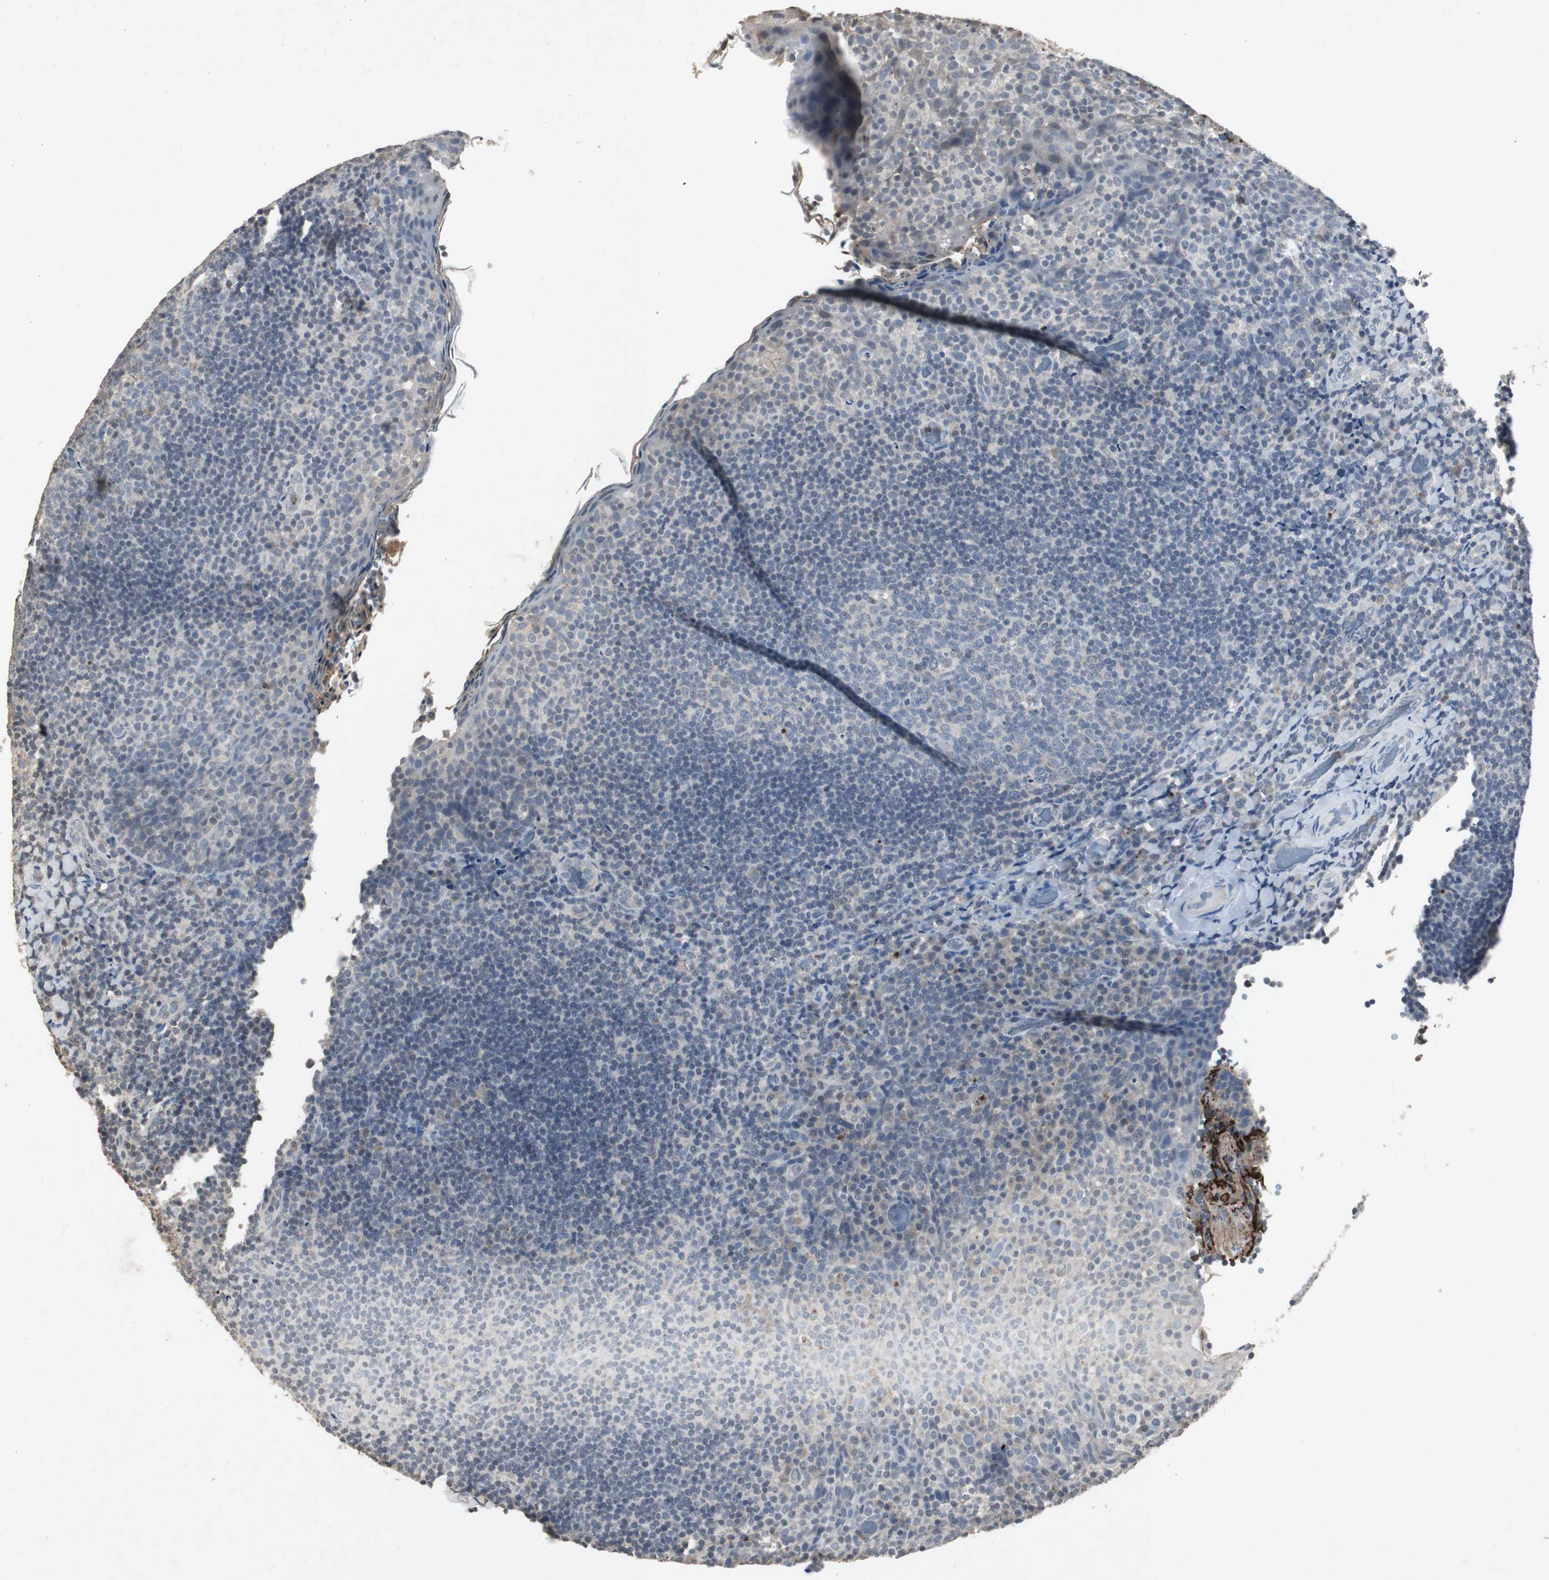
{"staining": {"intensity": "negative", "quantity": "none", "location": "none"}, "tissue": "tonsil", "cell_type": "Germinal center cells", "image_type": "normal", "snomed": [{"axis": "morphology", "description": "Normal tissue, NOS"}, {"axis": "topography", "description": "Tonsil"}], "caption": "Germinal center cells are negative for brown protein staining in unremarkable tonsil. (Brightfield microscopy of DAB (3,3'-diaminobenzidine) immunohistochemistry (IHC) at high magnification).", "gene": "ADNP2", "patient": {"sex": "male", "age": 17}}